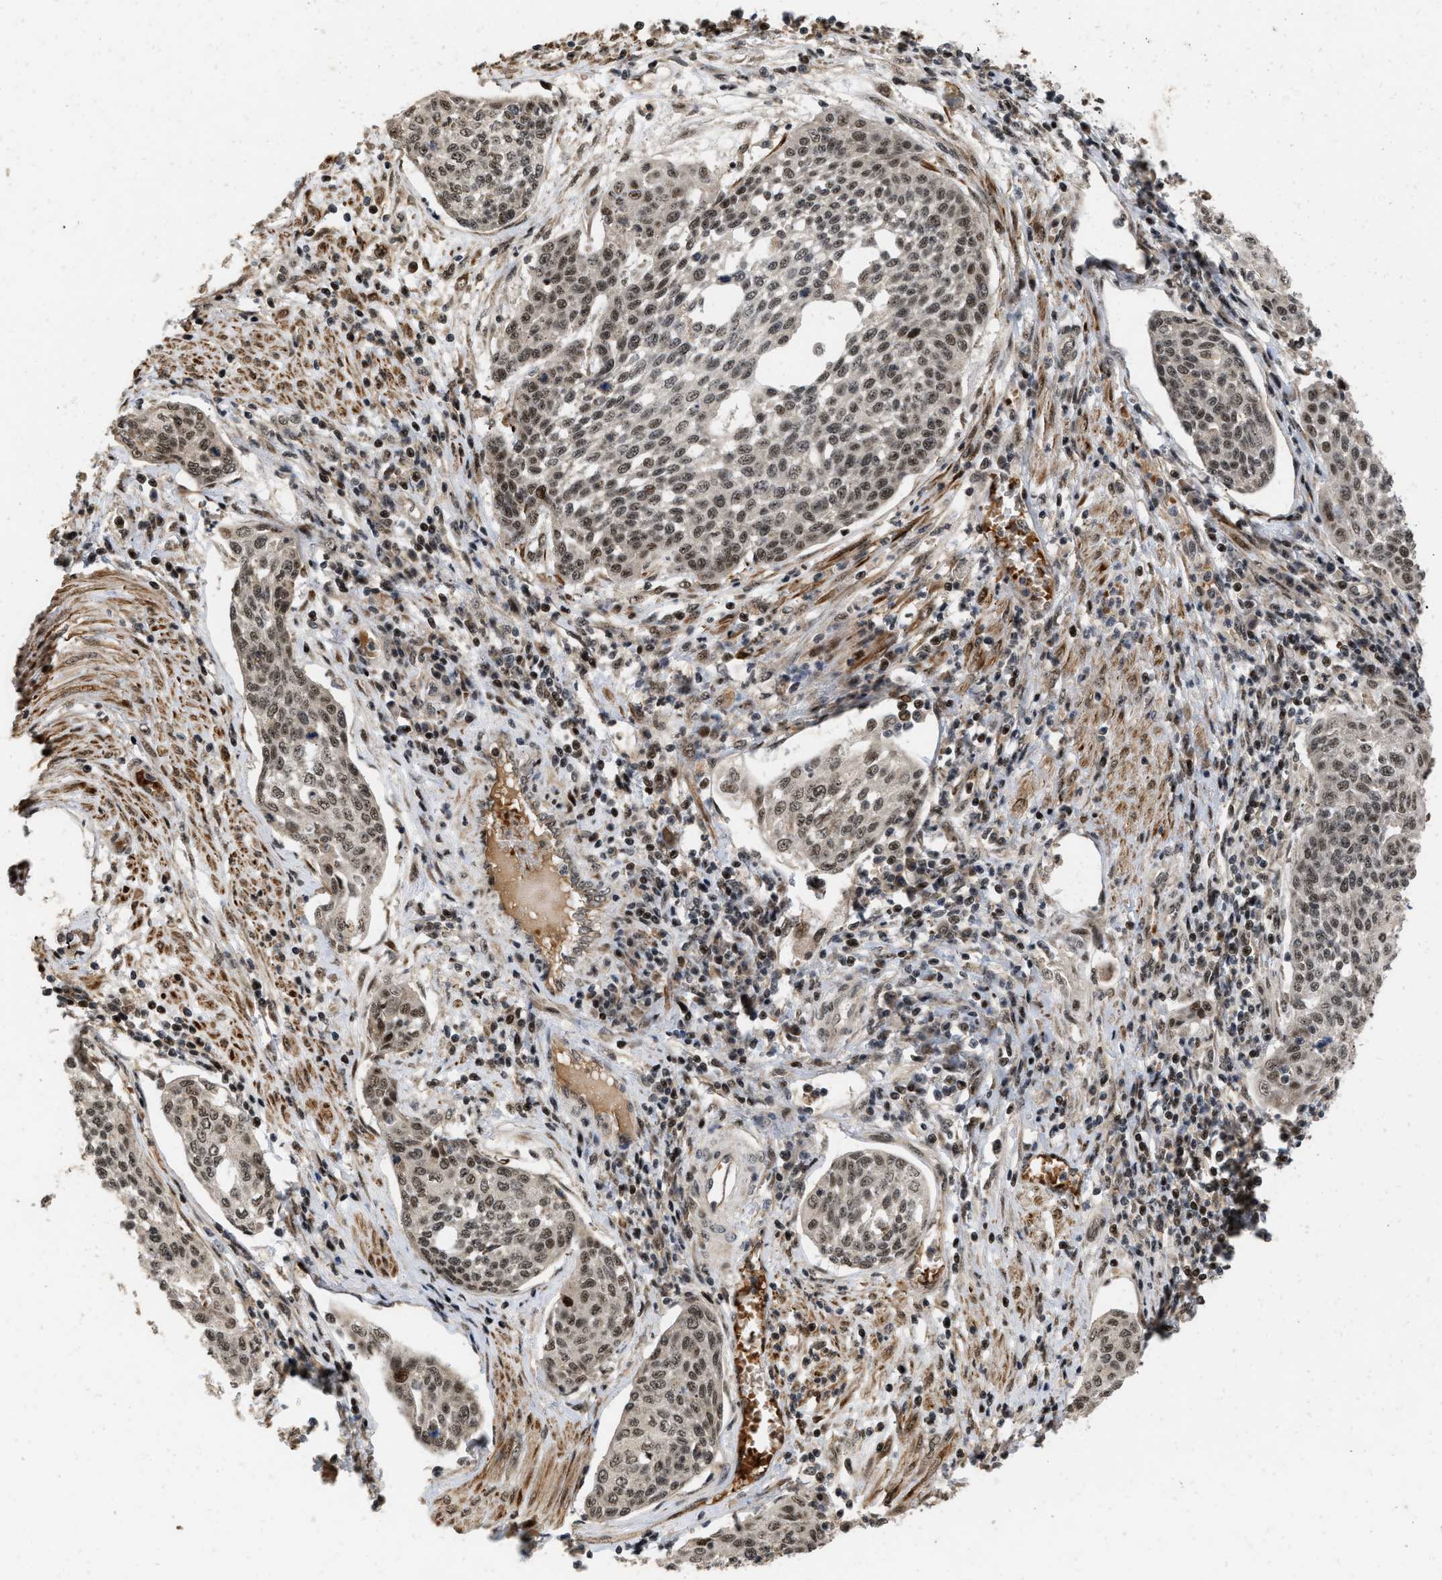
{"staining": {"intensity": "moderate", "quantity": ">75%", "location": "nuclear"}, "tissue": "cervical cancer", "cell_type": "Tumor cells", "image_type": "cancer", "snomed": [{"axis": "morphology", "description": "Squamous cell carcinoma, NOS"}, {"axis": "topography", "description": "Cervix"}], "caption": "The micrograph exhibits a brown stain indicating the presence of a protein in the nuclear of tumor cells in cervical cancer.", "gene": "ANKRD11", "patient": {"sex": "female", "age": 34}}